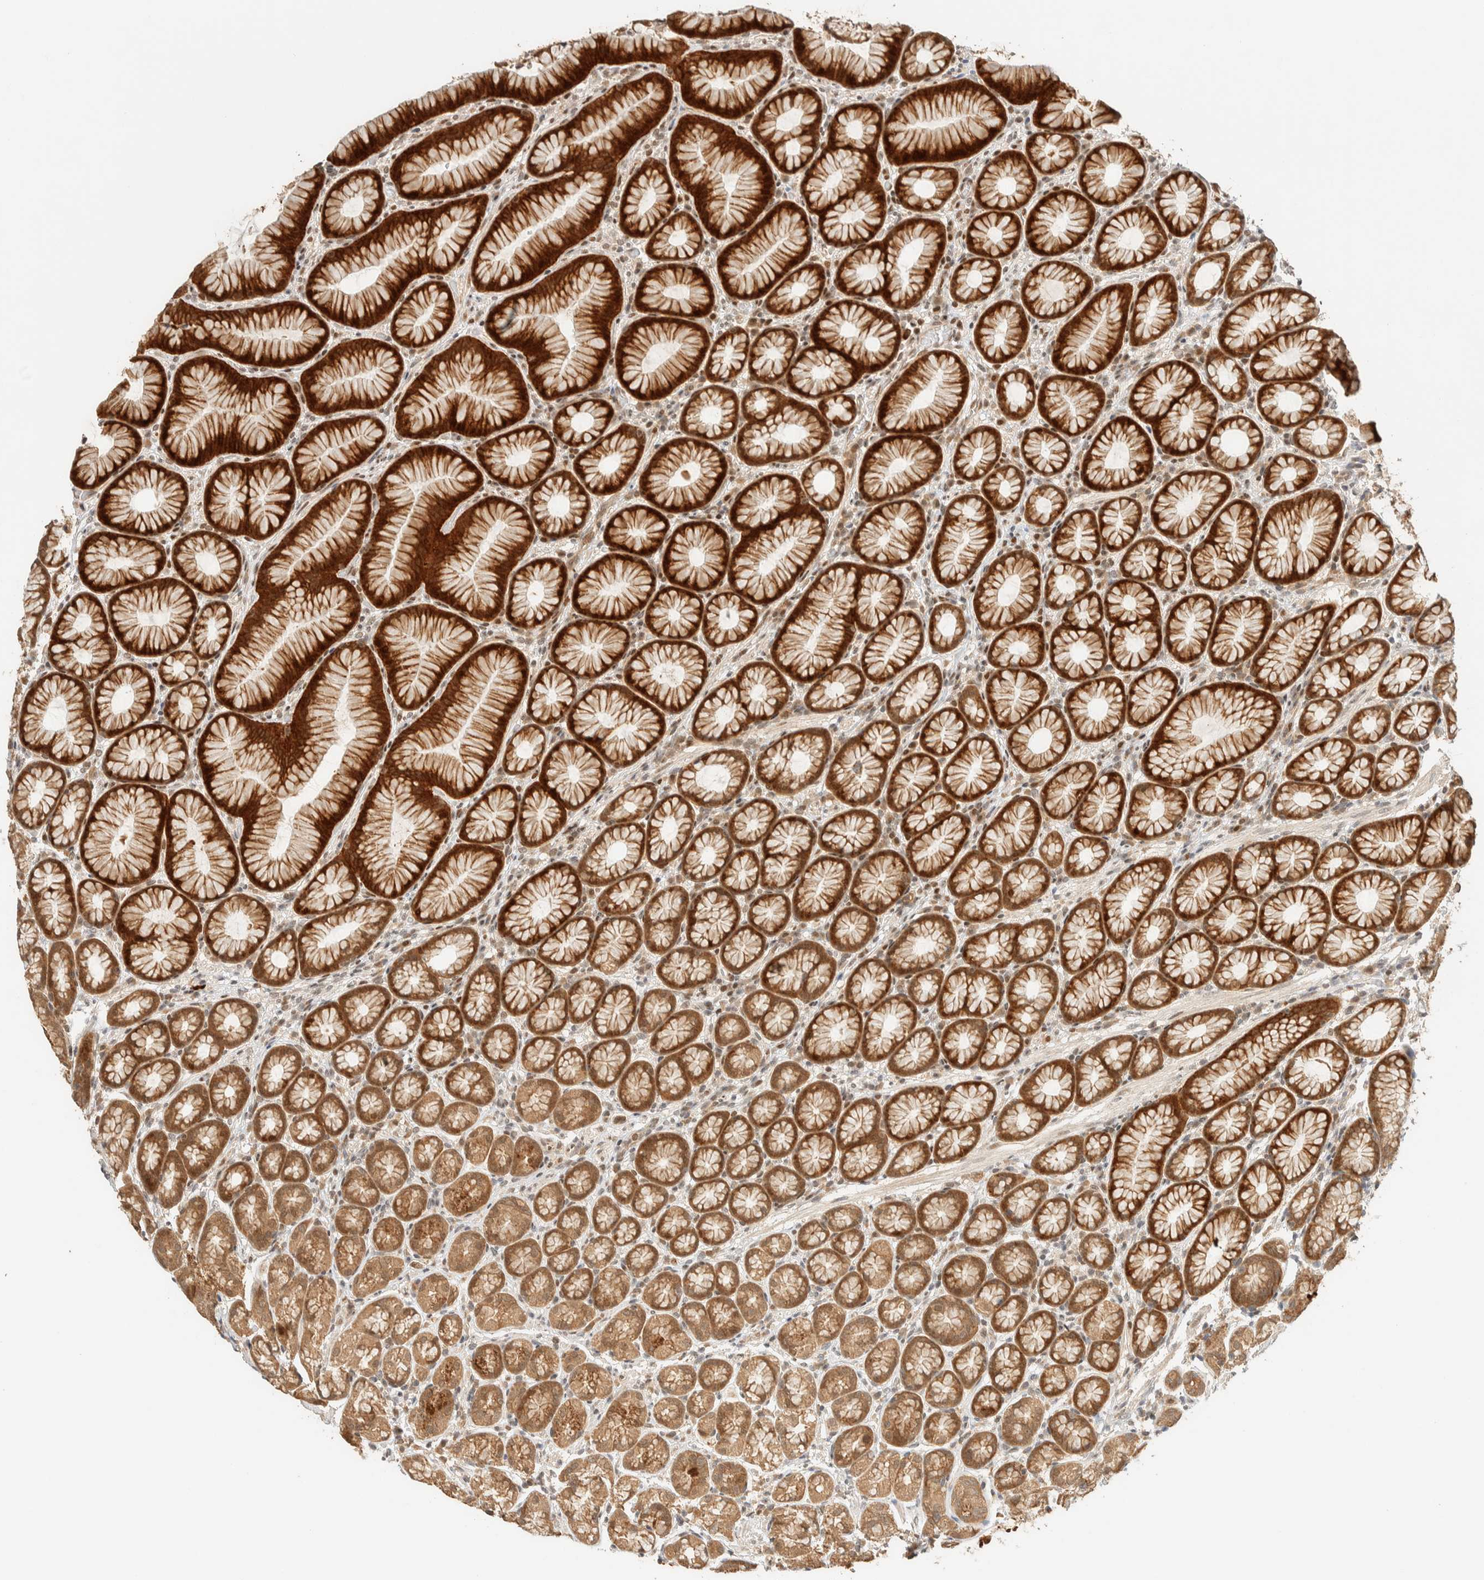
{"staining": {"intensity": "strong", "quantity": ">75%", "location": "cytoplasmic/membranous"}, "tissue": "stomach", "cell_type": "Glandular cells", "image_type": "normal", "snomed": [{"axis": "morphology", "description": "Normal tissue, NOS"}, {"axis": "topography", "description": "Stomach"}], "caption": "High-magnification brightfield microscopy of unremarkable stomach stained with DAB (3,3'-diaminobenzidine) (brown) and counterstained with hematoxylin (blue). glandular cells exhibit strong cytoplasmic/membranous positivity is appreciated in approximately>75% of cells. (DAB (3,3'-diaminobenzidine) IHC, brown staining for protein, blue staining for nuclei).", "gene": "ZBTB34", "patient": {"sex": "male", "age": 42}}